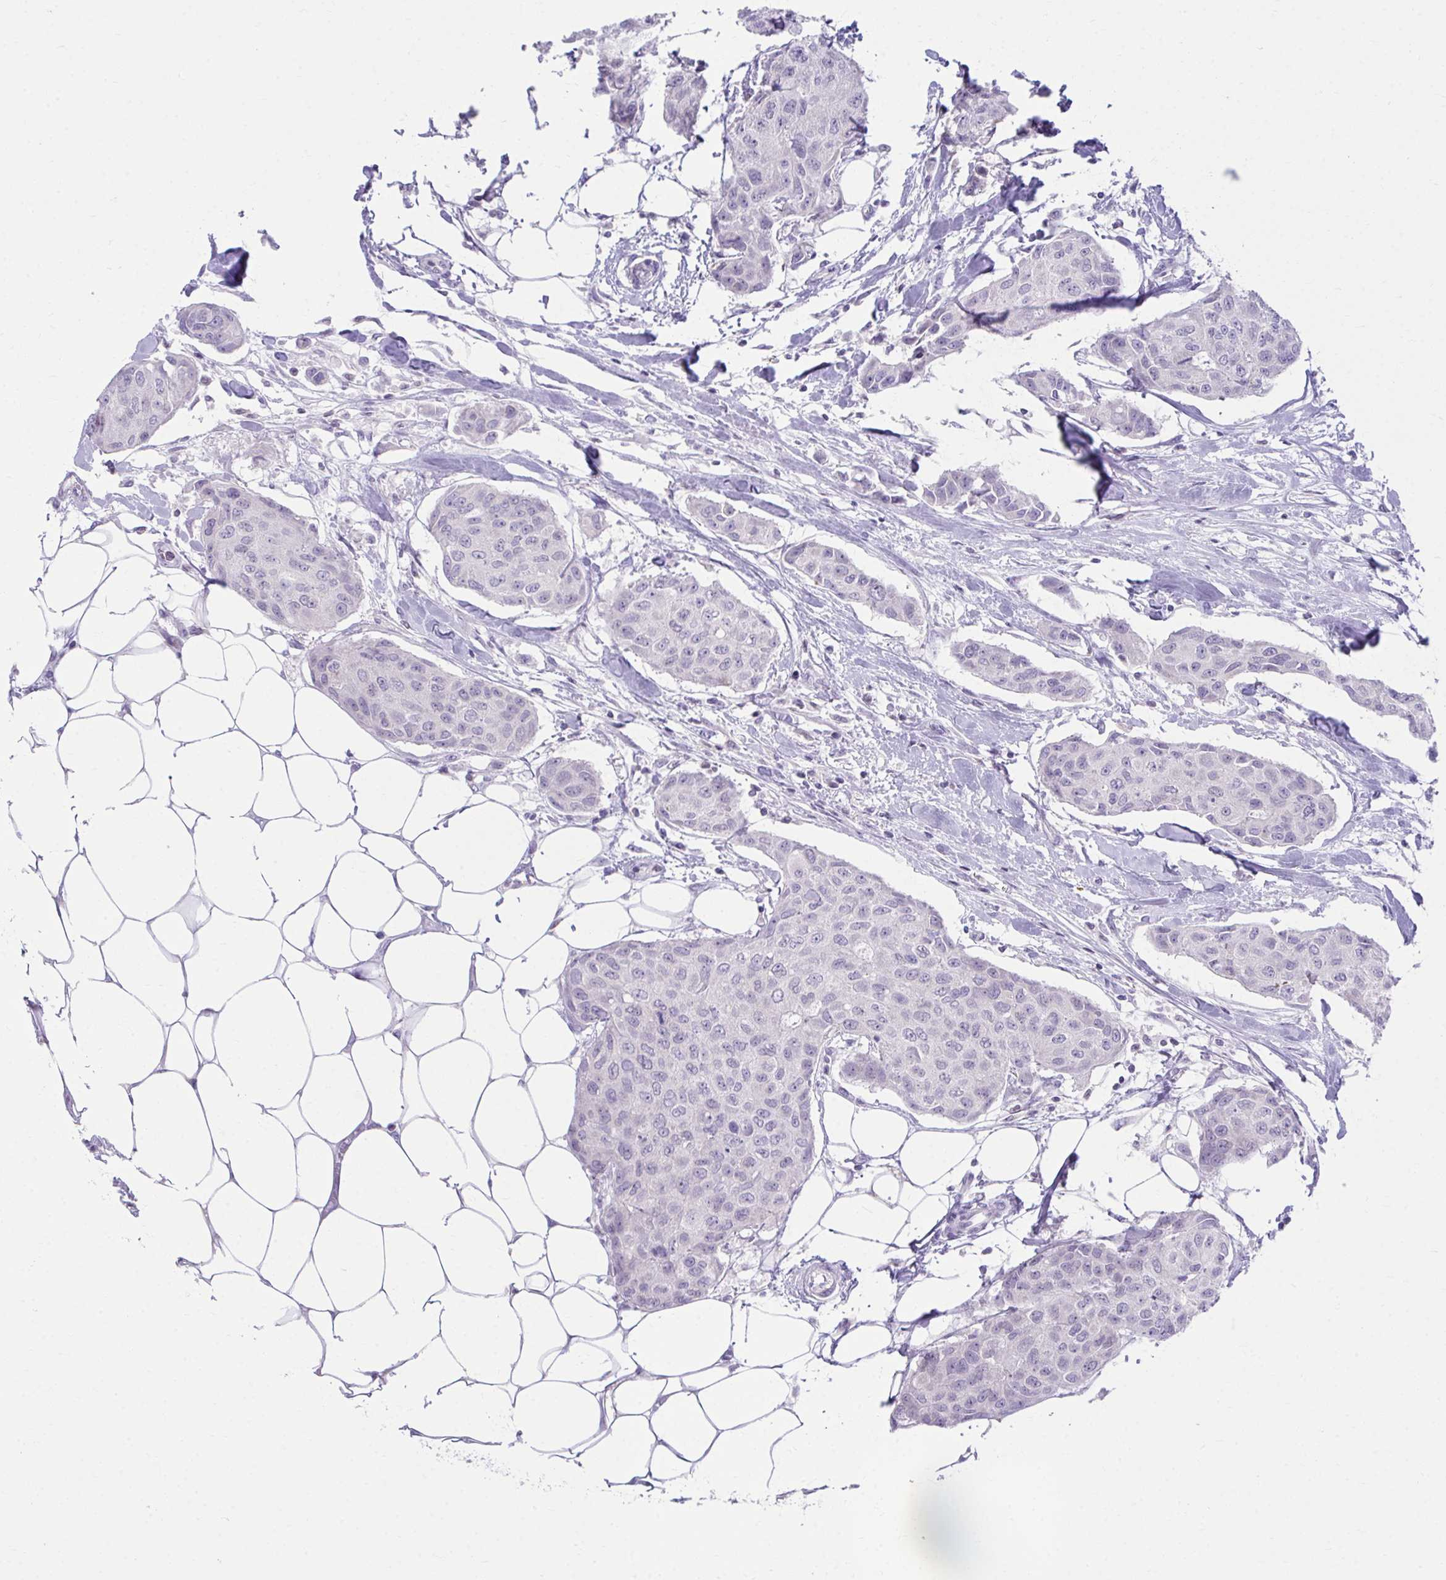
{"staining": {"intensity": "negative", "quantity": "none", "location": "none"}, "tissue": "breast cancer", "cell_type": "Tumor cells", "image_type": "cancer", "snomed": [{"axis": "morphology", "description": "Duct carcinoma"}, {"axis": "topography", "description": "Breast"}, {"axis": "topography", "description": "Lymph node"}], "caption": "An IHC micrograph of breast invasive ductal carcinoma is shown. There is no staining in tumor cells of breast invasive ductal carcinoma. (DAB (3,3'-diaminobenzidine) immunohistochemistry with hematoxylin counter stain).", "gene": "OR7A5", "patient": {"sex": "female", "age": 80}}